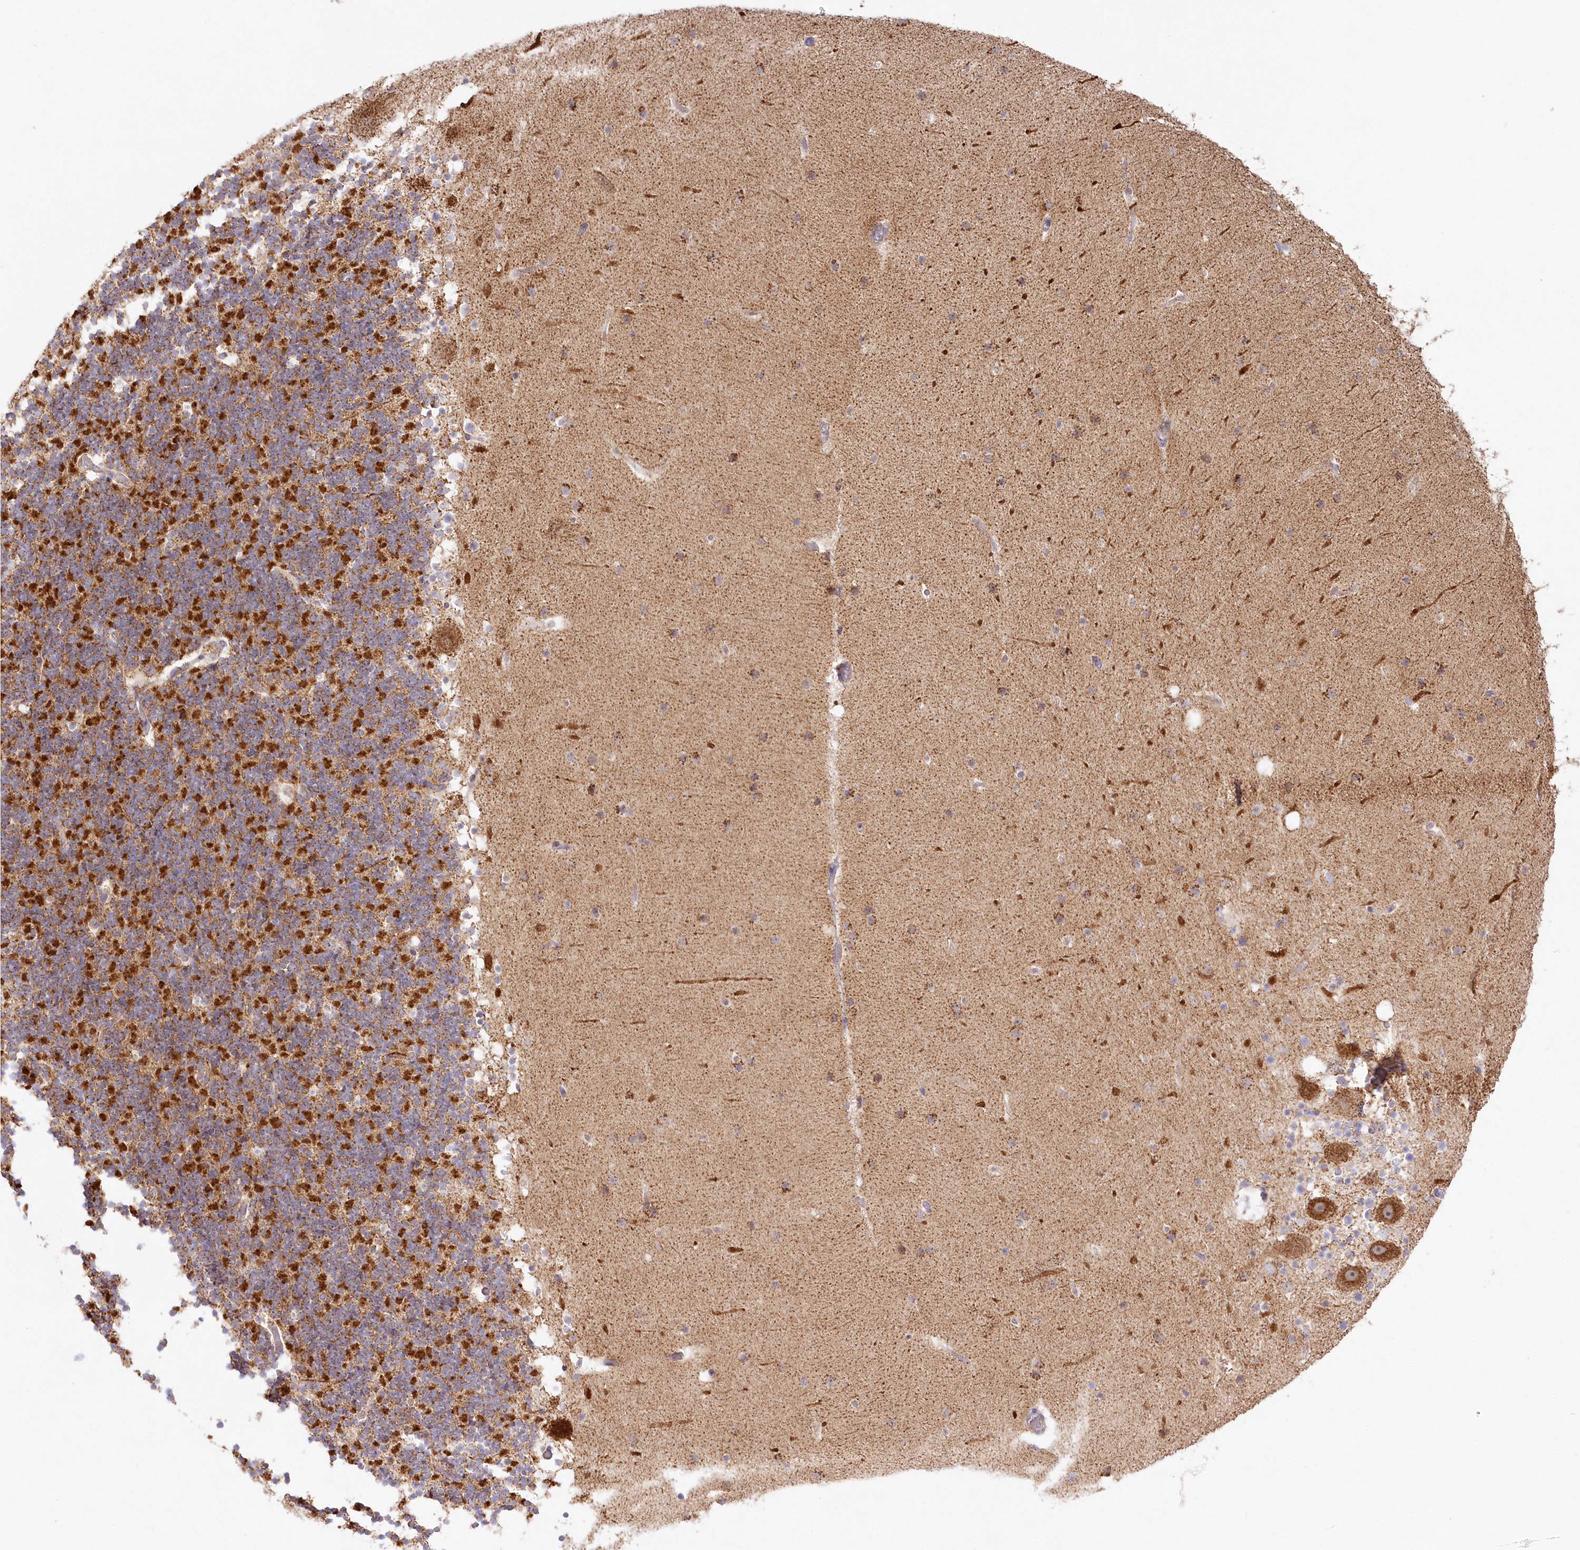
{"staining": {"intensity": "strong", "quantity": ">75%", "location": "cytoplasmic/membranous"}, "tissue": "cerebellum", "cell_type": "Cells in granular layer", "image_type": "normal", "snomed": [{"axis": "morphology", "description": "Normal tissue, NOS"}, {"axis": "topography", "description": "Cerebellum"}], "caption": "Cells in granular layer display high levels of strong cytoplasmic/membranous expression in about >75% of cells in normal human cerebellum.", "gene": "DNA2", "patient": {"sex": "male", "age": 57}}